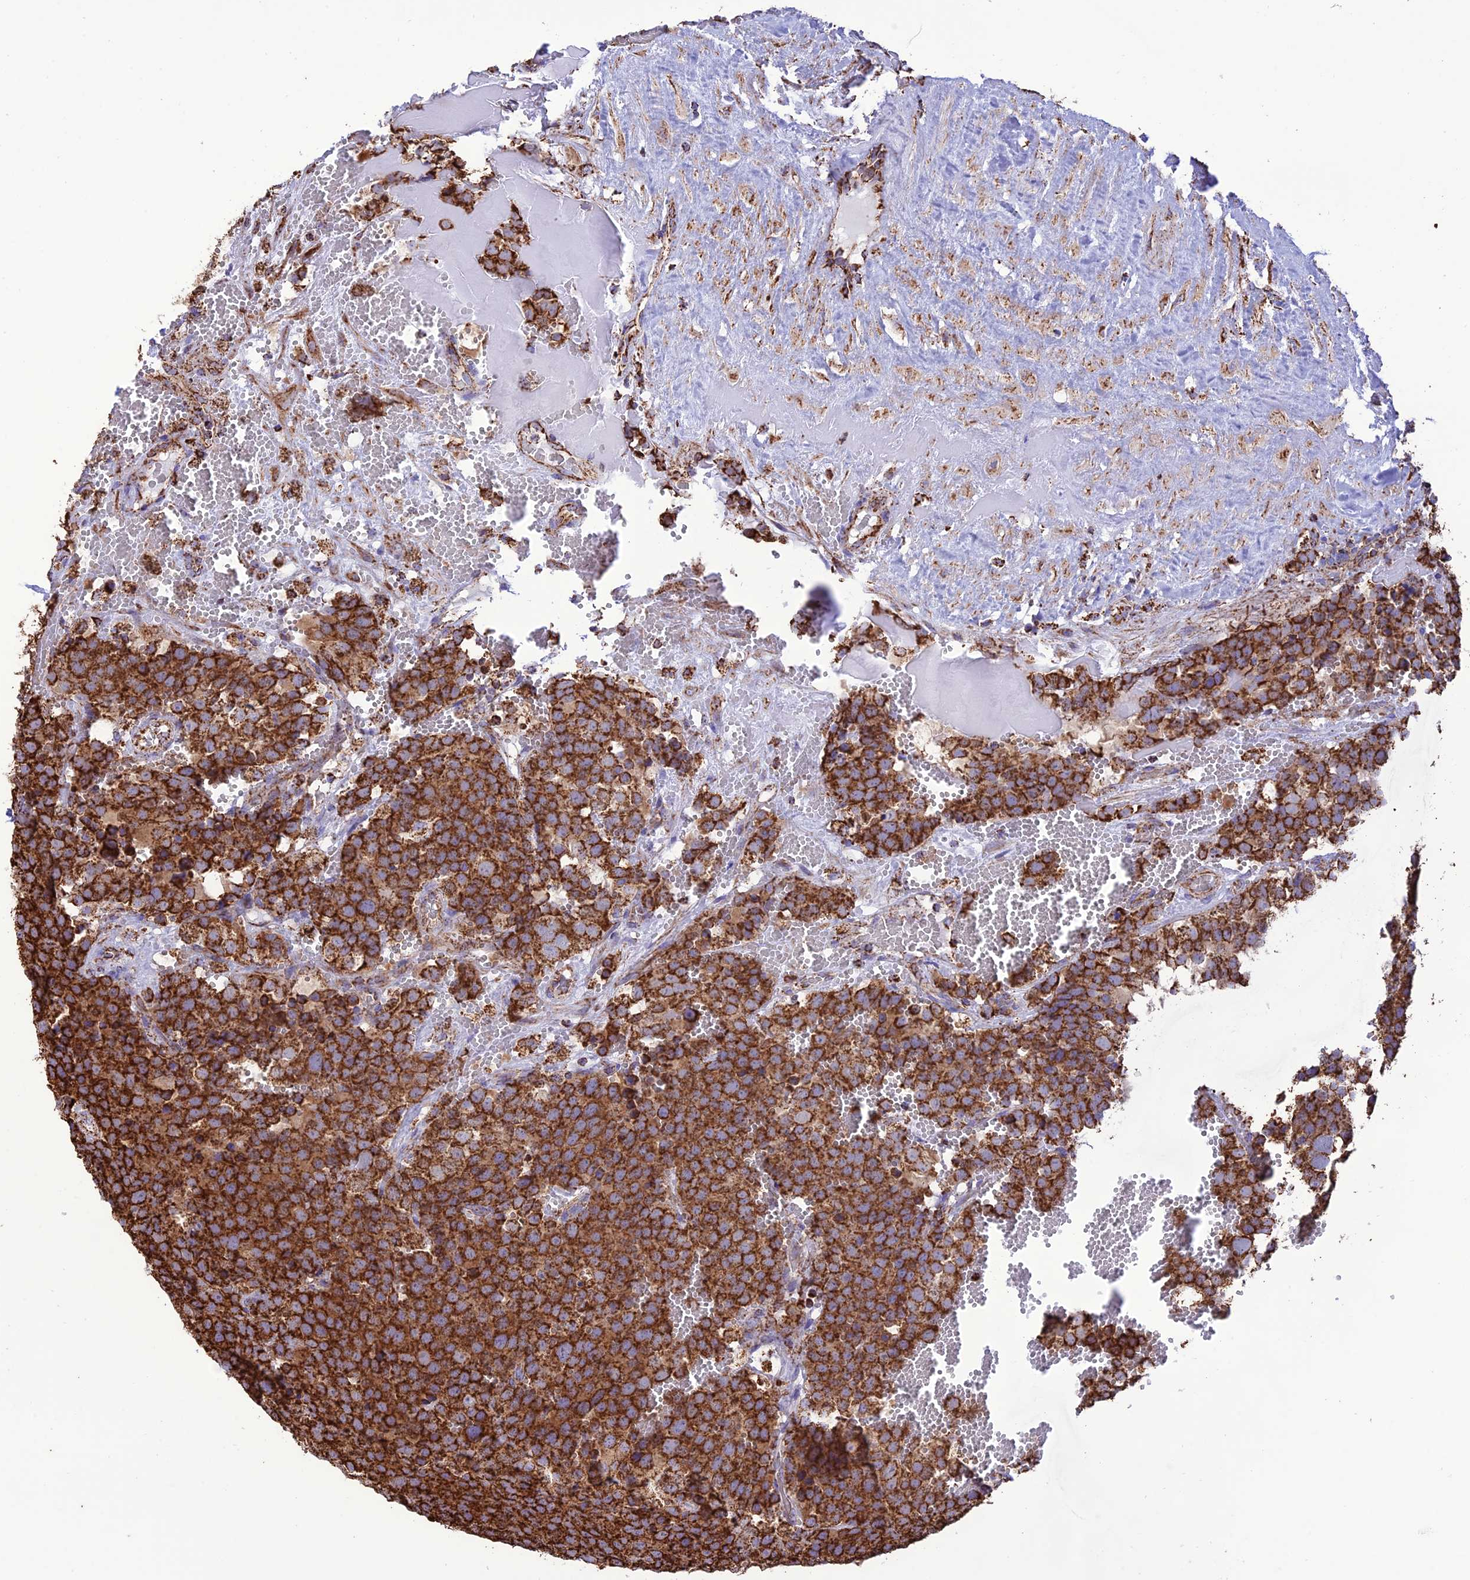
{"staining": {"intensity": "strong", "quantity": ">75%", "location": "cytoplasmic/membranous"}, "tissue": "testis cancer", "cell_type": "Tumor cells", "image_type": "cancer", "snomed": [{"axis": "morphology", "description": "Seminoma, NOS"}, {"axis": "topography", "description": "Testis"}], "caption": "Human testis cancer stained with a brown dye exhibits strong cytoplasmic/membranous positive positivity in approximately >75% of tumor cells.", "gene": "NDUFAF1", "patient": {"sex": "male", "age": 71}}